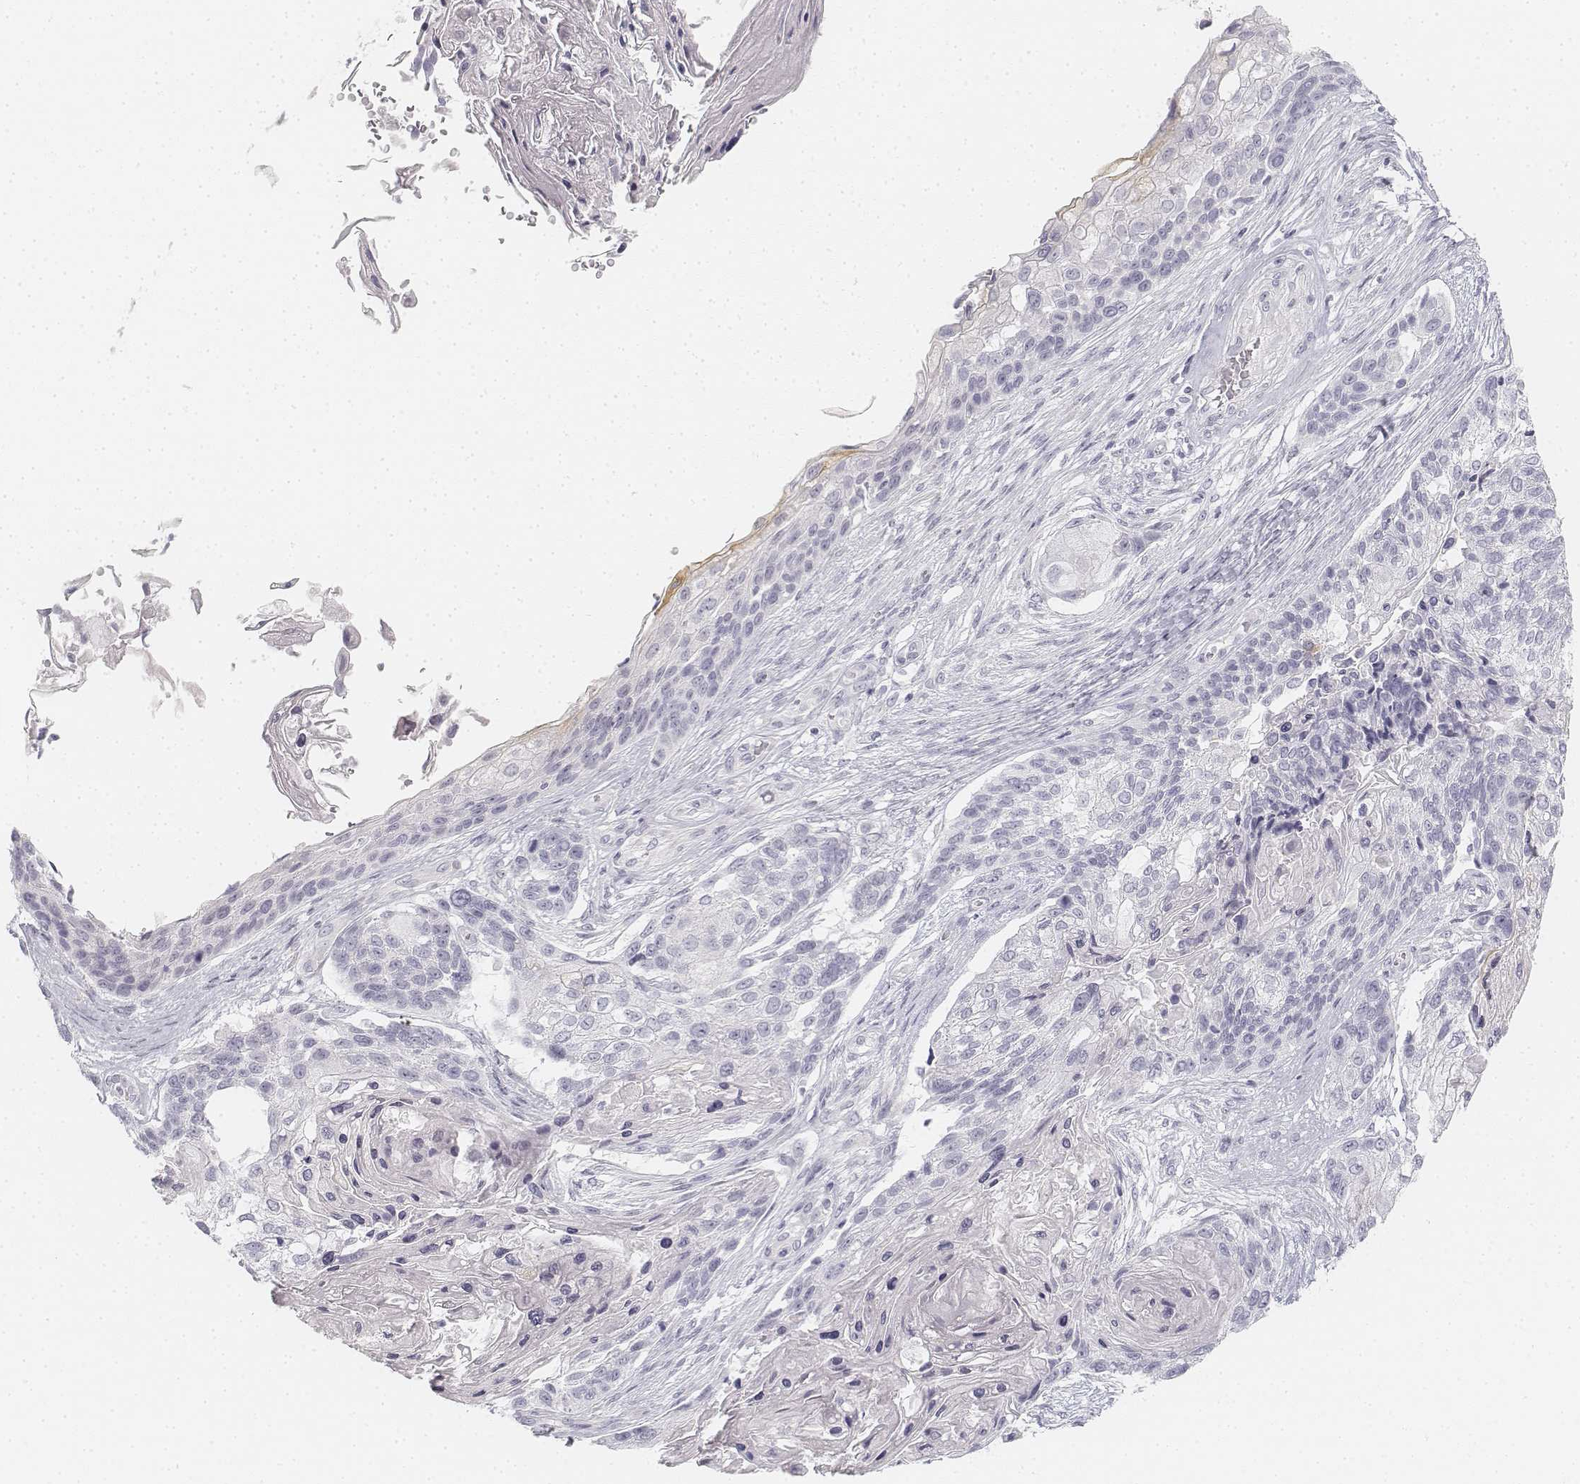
{"staining": {"intensity": "negative", "quantity": "none", "location": "none"}, "tissue": "lung cancer", "cell_type": "Tumor cells", "image_type": "cancer", "snomed": [{"axis": "morphology", "description": "Squamous cell carcinoma, NOS"}, {"axis": "topography", "description": "Lung"}], "caption": "Histopathology image shows no protein staining in tumor cells of squamous cell carcinoma (lung) tissue.", "gene": "KRT25", "patient": {"sex": "male", "age": 69}}